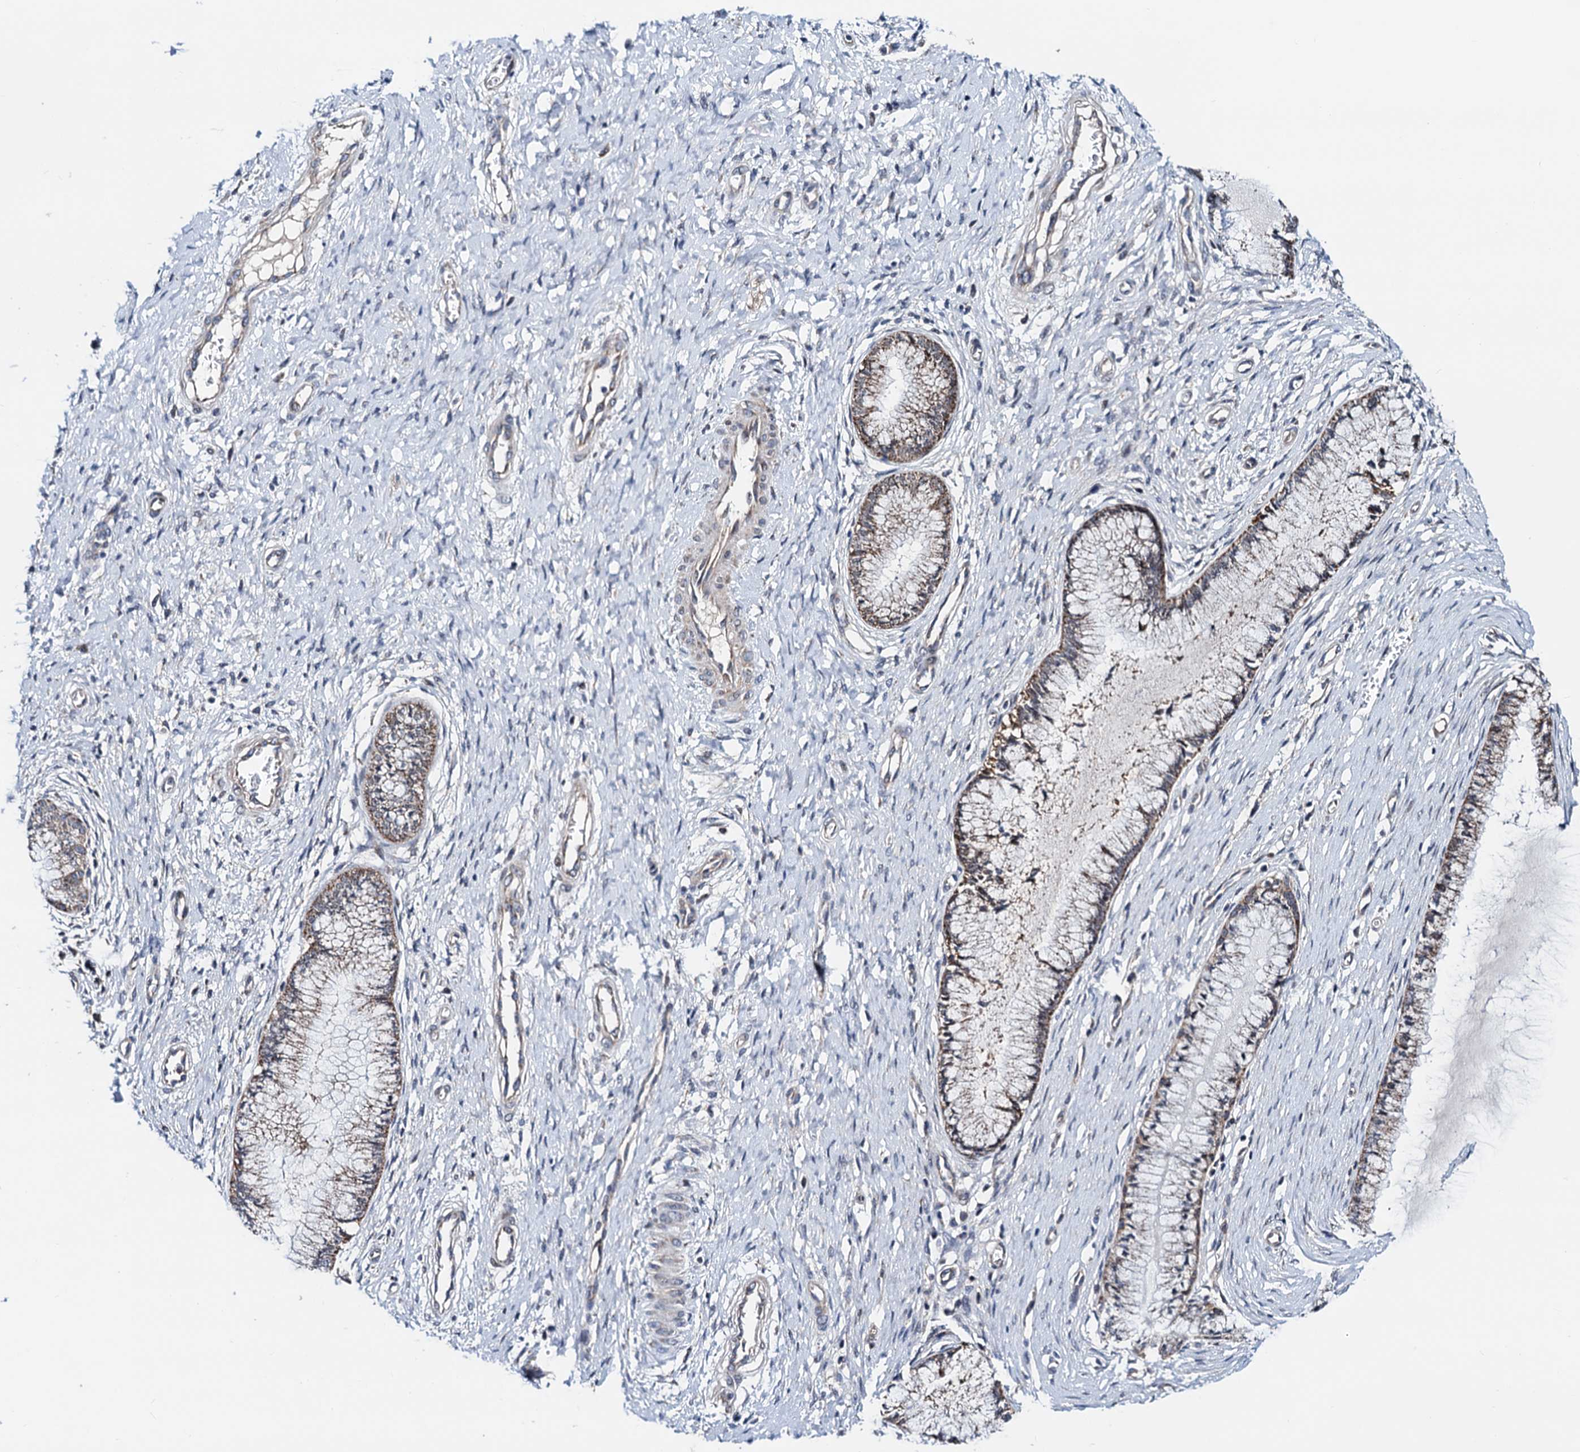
{"staining": {"intensity": "moderate", "quantity": ">75%", "location": "cytoplasmic/membranous"}, "tissue": "cervix", "cell_type": "Glandular cells", "image_type": "normal", "snomed": [{"axis": "morphology", "description": "Normal tissue, NOS"}, {"axis": "topography", "description": "Cervix"}], "caption": "High-power microscopy captured an immunohistochemistry micrograph of benign cervix, revealing moderate cytoplasmic/membranous expression in about >75% of glandular cells. The staining was performed using DAB to visualize the protein expression in brown, while the nuclei were stained in blue with hematoxylin (Magnification: 20x).", "gene": "COA4", "patient": {"sex": "female", "age": 55}}